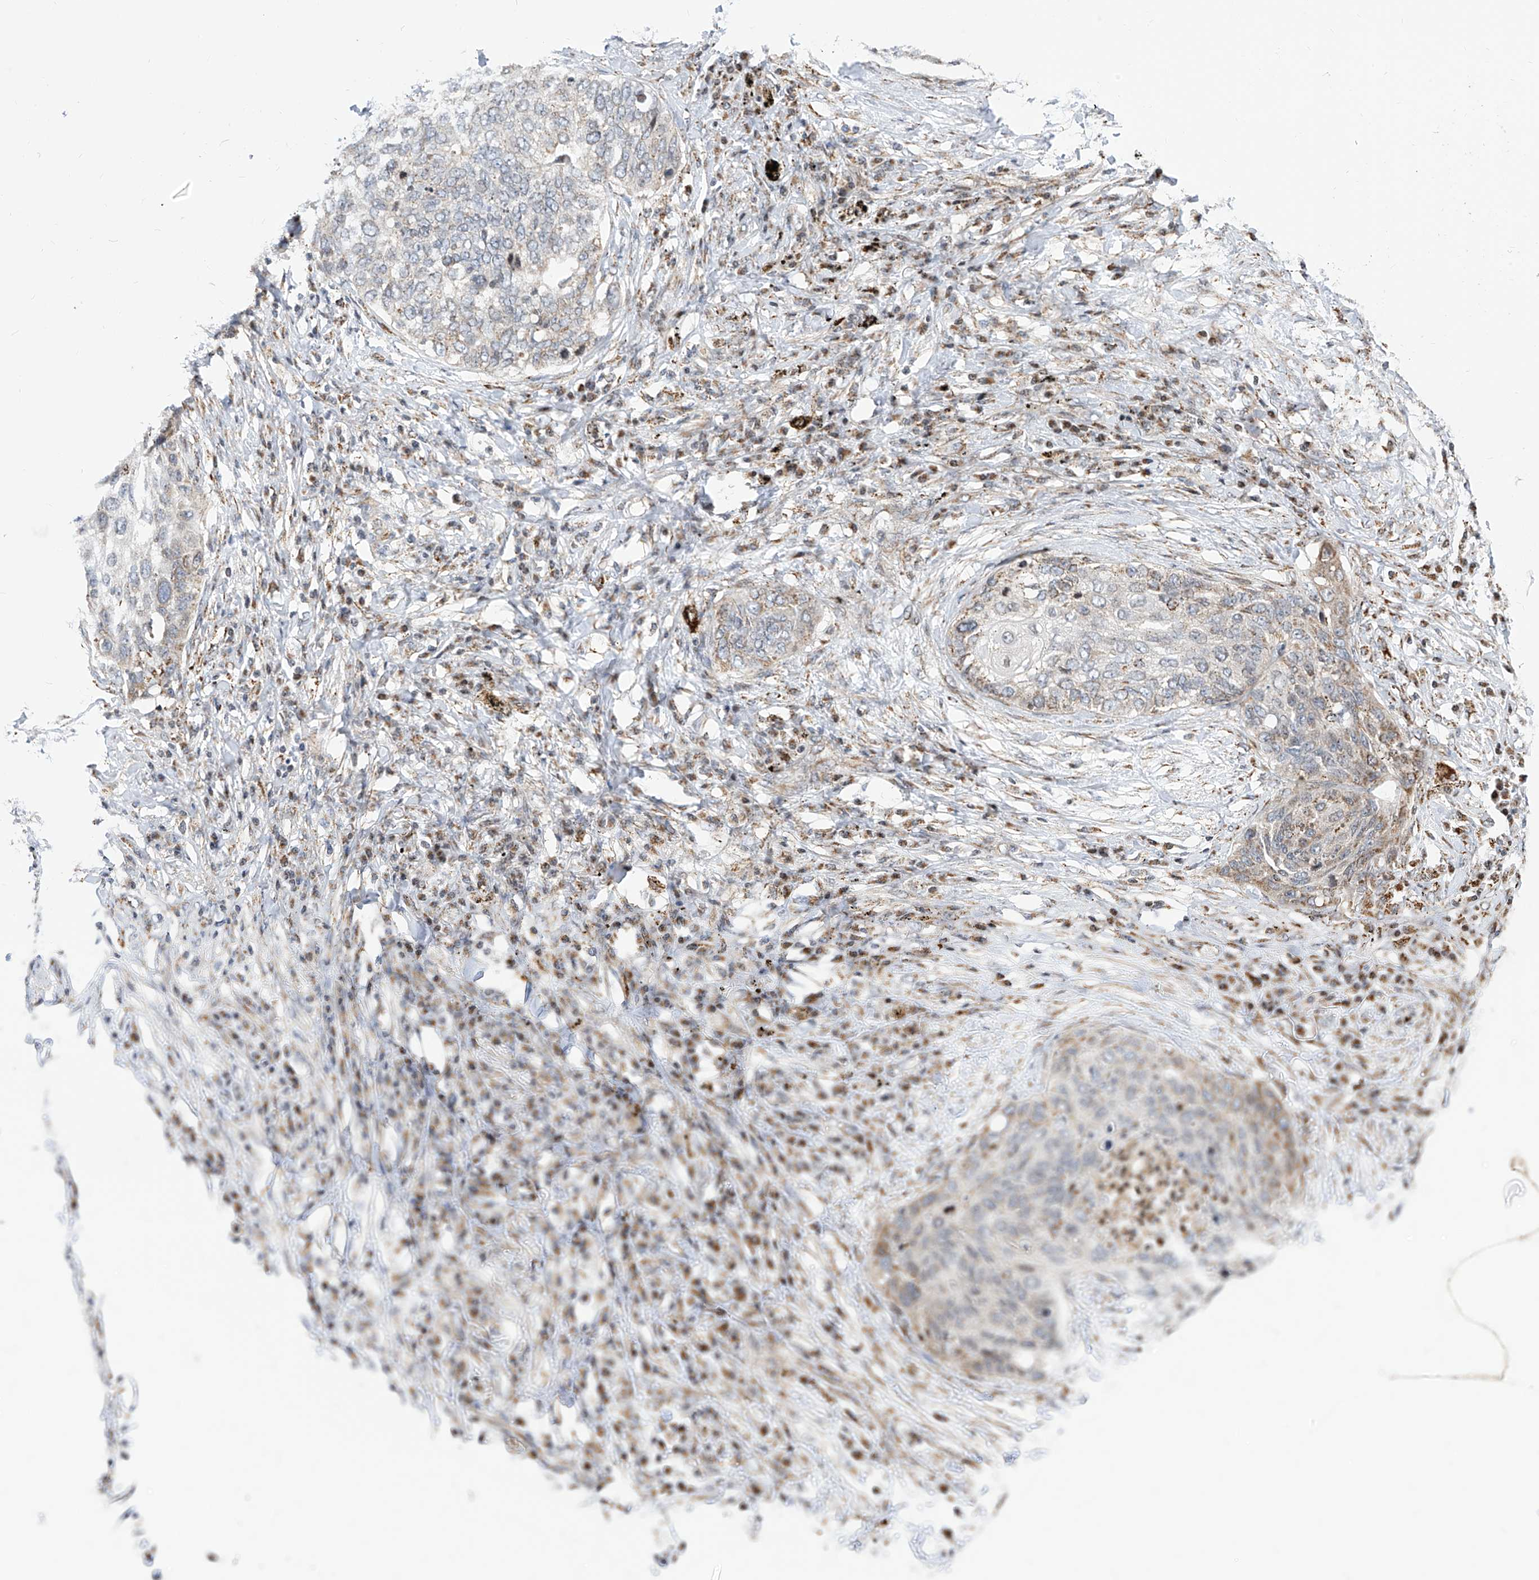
{"staining": {"intensity": "weak", "quantity": "<25%", "location": "cytoplasmic/membranous"}, "tissue": "lung cancer", "cell_type": "Tumor cells", "image_type": "cancer", "snomed": [{"axis": "morphology", "description": "Squamous cell carcinoma, NOS"}, {"axis": "topography", "description": "Lung"}], "caption": "Immunohistochemical staining of lung squamous cell carcinoma demonstrates no significant expression in tumor cells.", "gene": "TTLL8", "patient": {"sex": "female", "age": 63}}